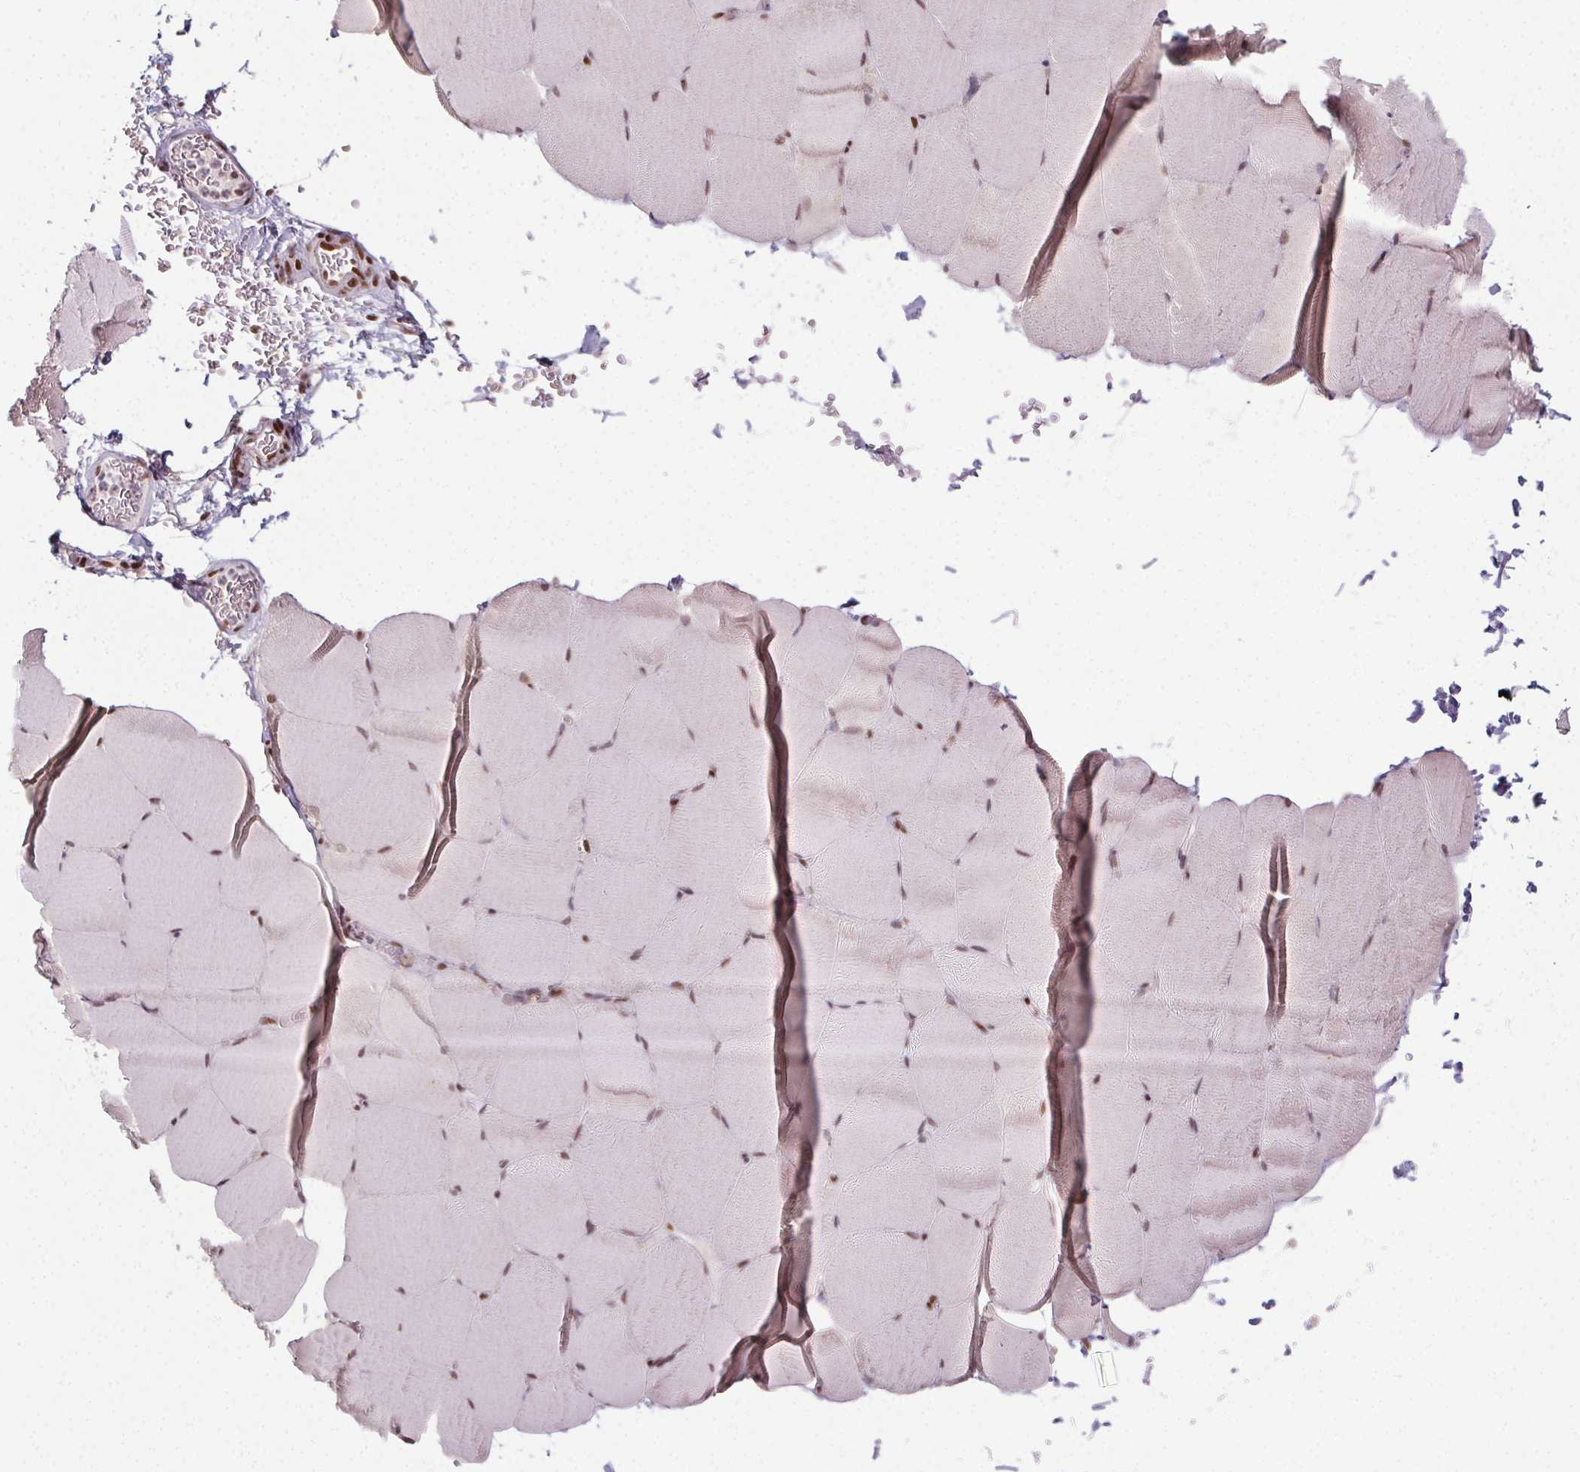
{"staining": {"intensity": "moderate", "quantity": ">75%", "location": "nuclear"}, "tissue": "skeletal muscle", "cell_type": "Myocytes", "image_type": "normal", "snomed": [{"axis": "morphology", "description": "Normal tissue, NOS"}, {"axis": "topography", "description": "Skeletal muscle"}], "caption": "A histopathology image of skeletal muscle stained for a protein exhibits moderate nuclear brown staining in myocytes. (DAB (3,3'-diaminobenzidine) IHC with brightfield microscopy, high magnification).", "gene": "KMT2A", "patient": {"sex": "female", "age": 37}}